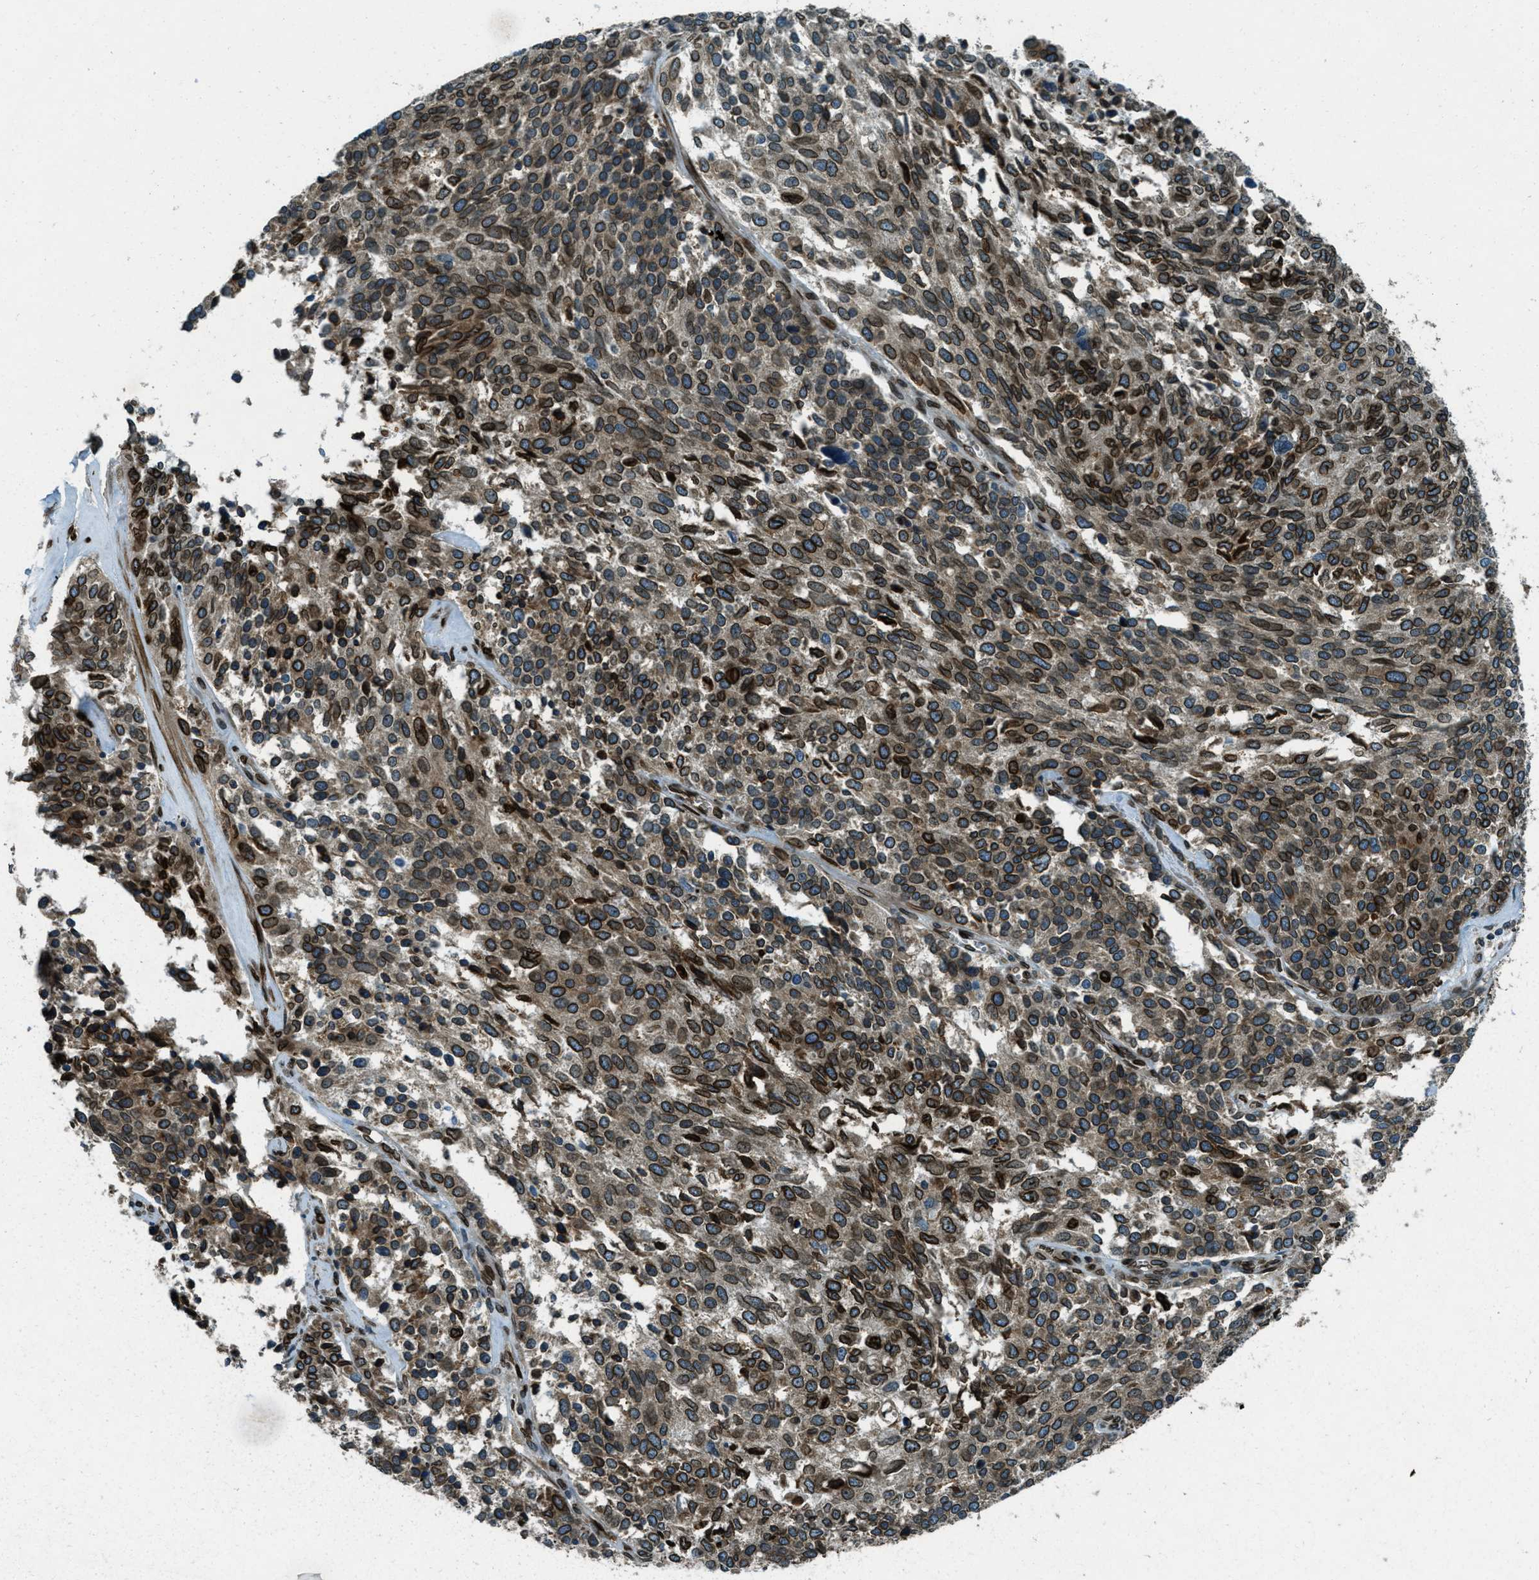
{"staining": {"intensity": "strong", "quantity": ">75%", "location": "cytoplasmic/membranous,nuclear"}, "tissue": "ovarian cancer", "cell_type": "Tumor cells", "image_type": "cancer", "snomed": [{"axis": "morphology", "description": "Cystadenocarcinoma, serous, NOS"}, {"axis": "topography", "description": "Ovary"}], "caption": "Protein staining shows strong cytoplasmic/membranous and nuclear expression in approximately >75% of tumor cells in ovarian serous cystadenocarcinoma.", "gene": "LEMD2", "patient": {"sex": "female", "age": 44}}